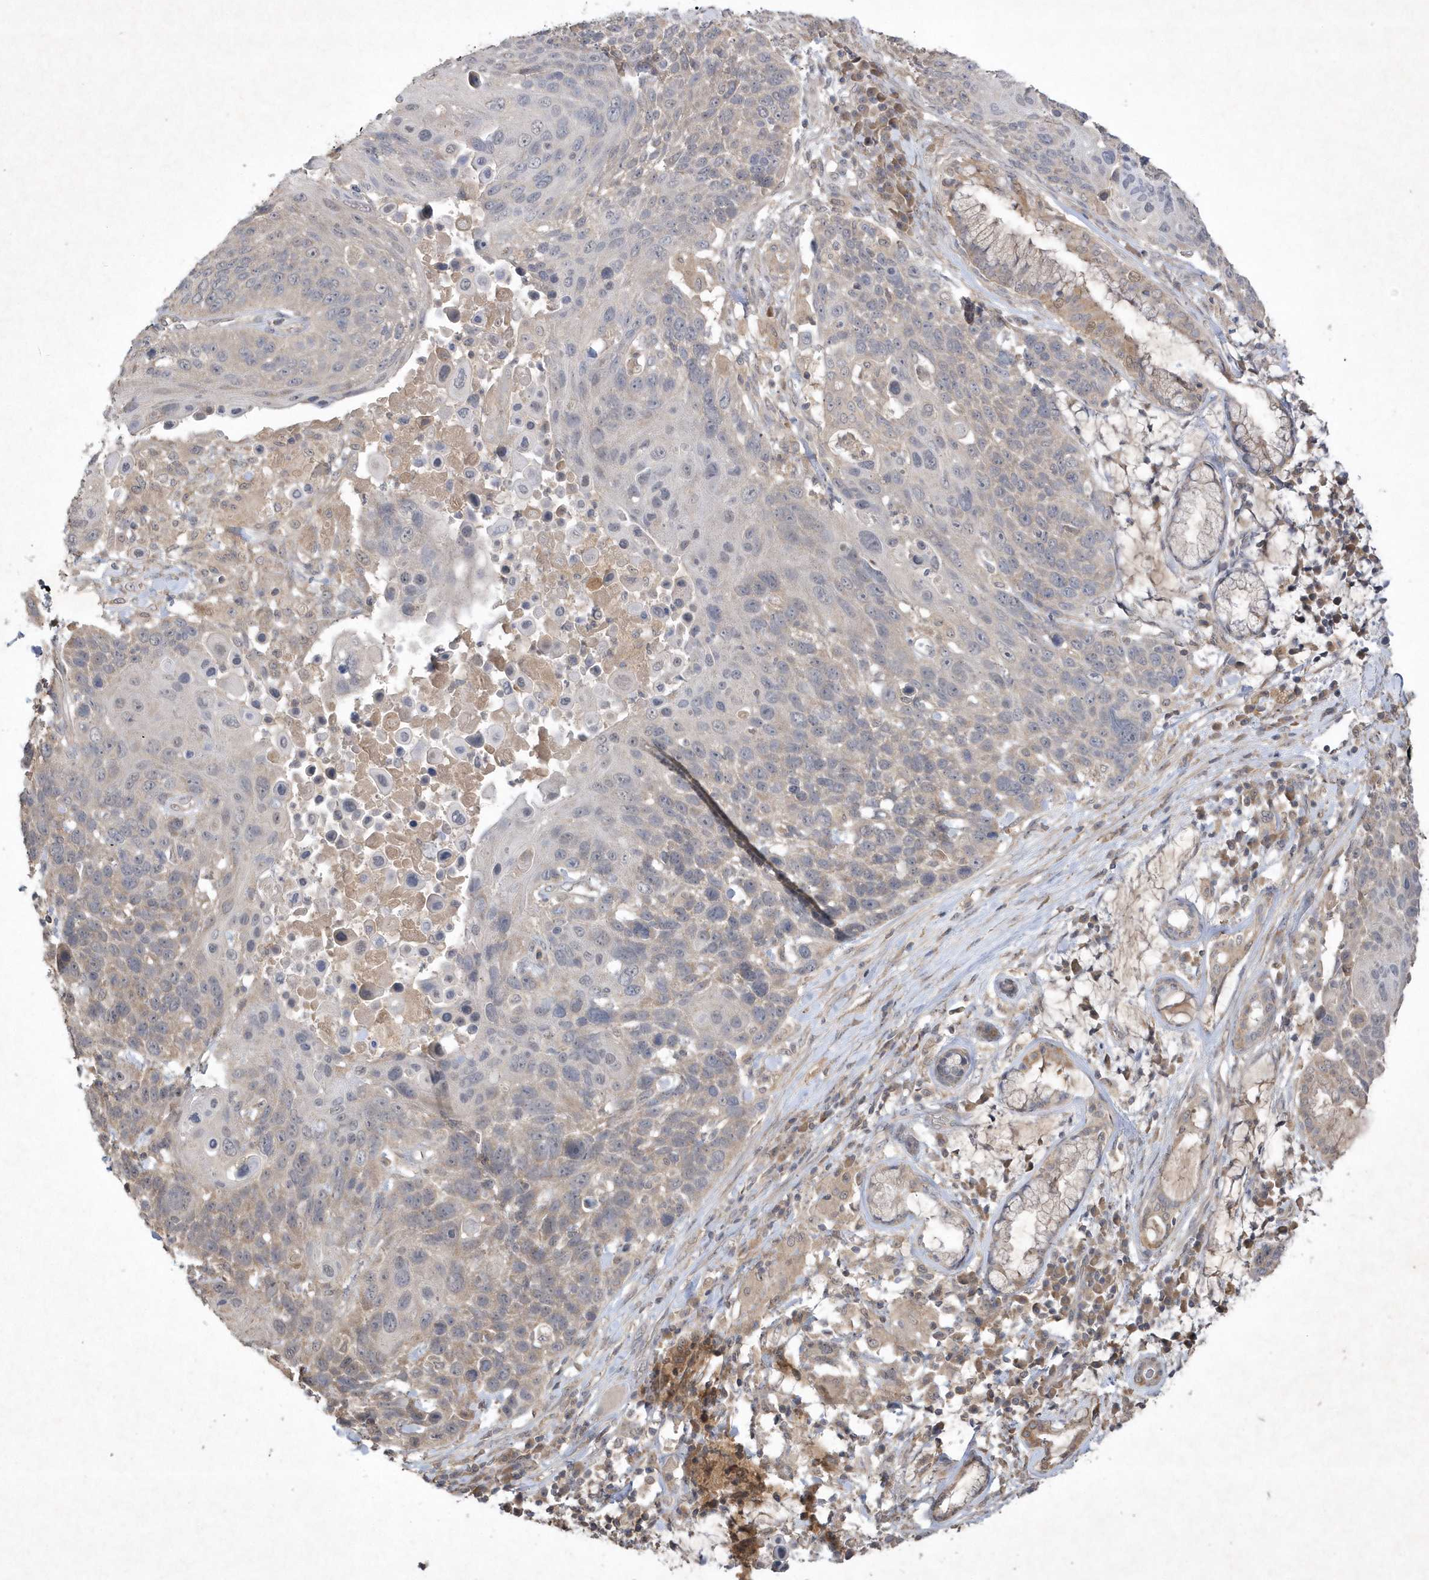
{"staining": {"intensity": "negative", "quantity": "none", "location": "none"}, "tissue": "lung cancer", "cell_type": "Tumor cells", "image_type": "cancer", "snomed": [{"axis": "morphology", "description": "Squamous cell carcinoma, NOS"}, {"axis": "topography", "description": "Lung"}], "caption": "IHC photomicrograph of human lung cancer stained for a protein (brown), which shows no expression in tumor cells. Nuclei are stained in blue.", "gene": "AKR7A2", "patient": {"sex": "male", "age": 66}}